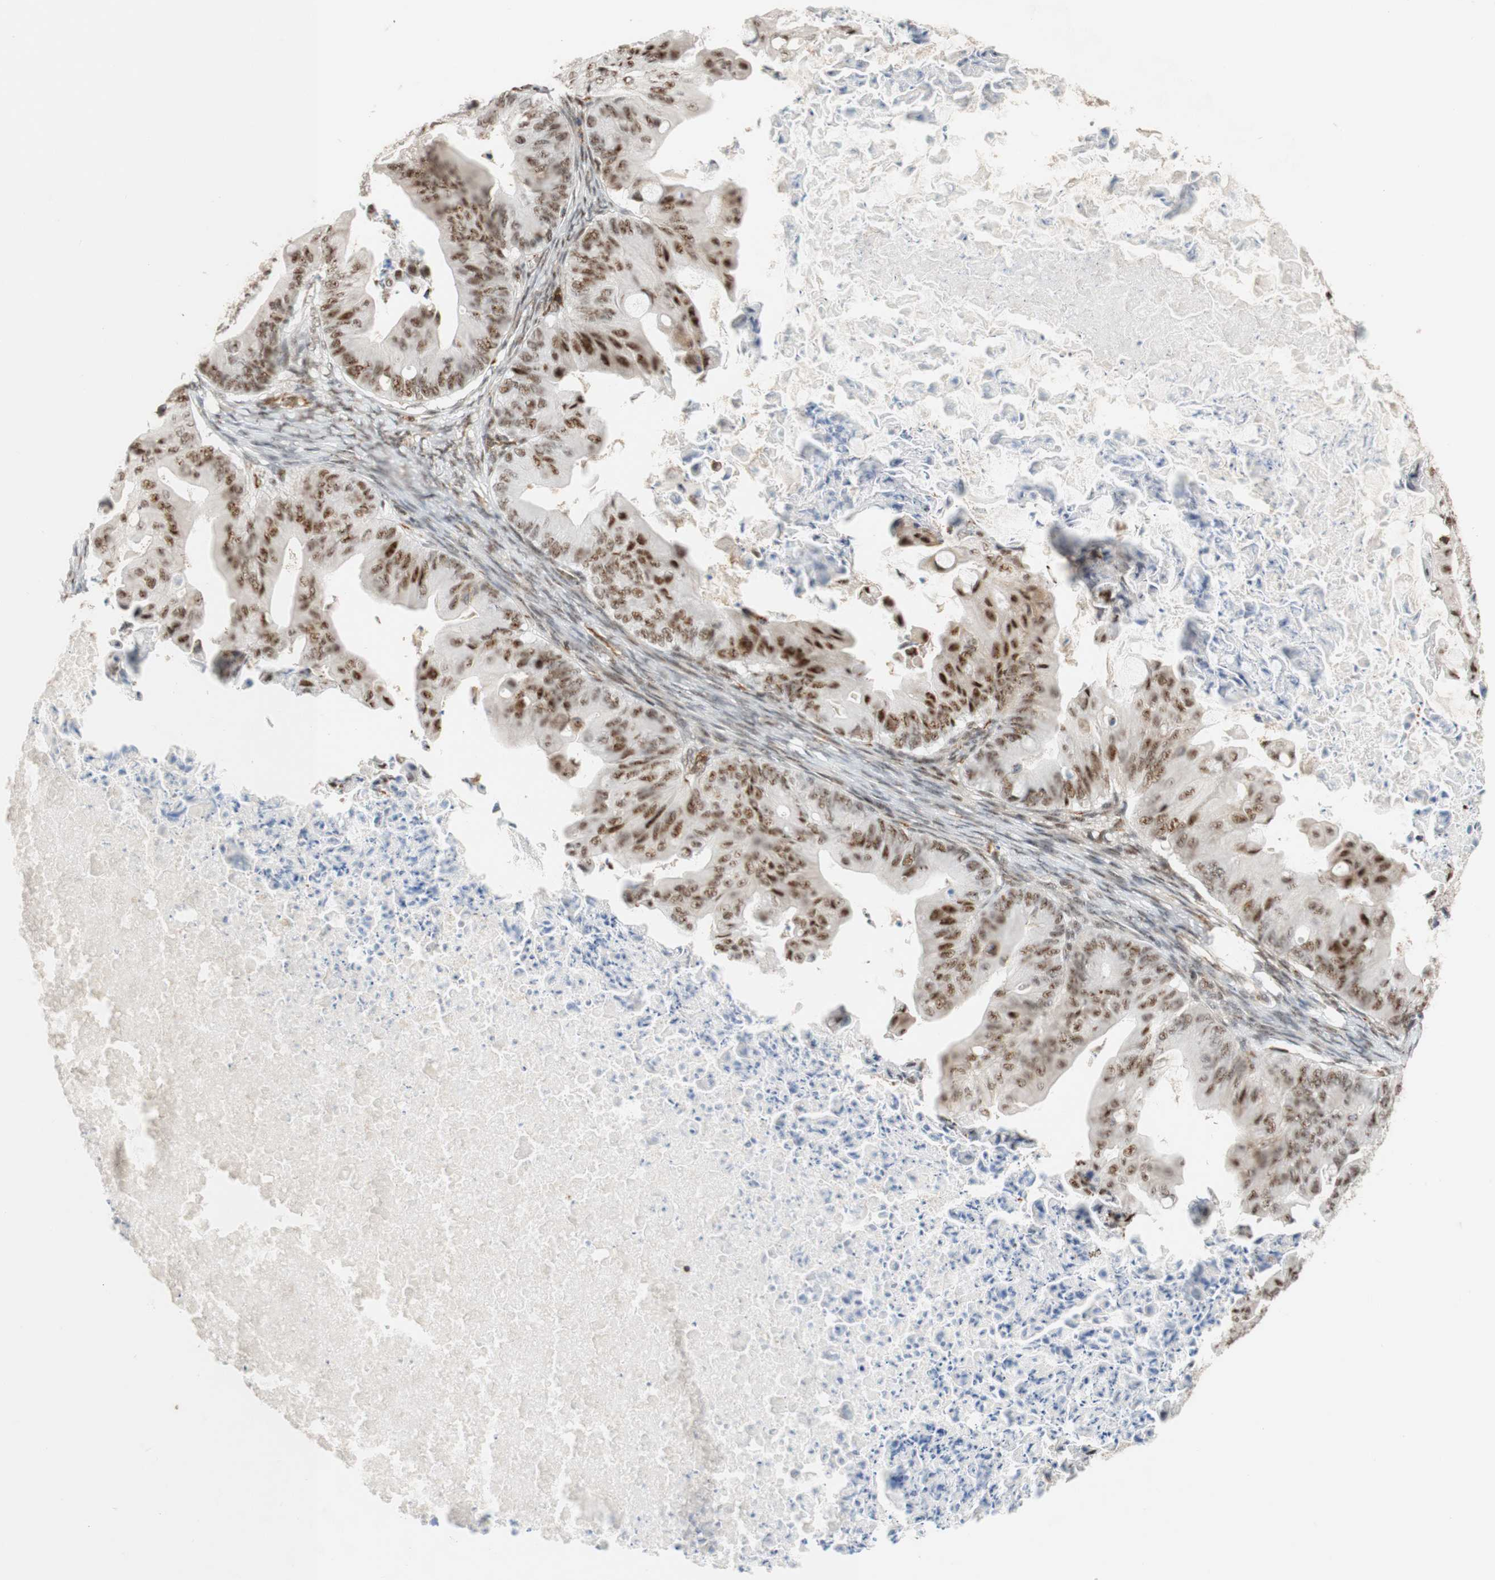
{"staining": {"intensity": "moderate", "quantity": ">75%", "location": "nuclear"}, "tissue": "ovarian cancer", "cell_type": "Tumor cells", "image_type": "cancer", "snomed": [{"axis": "morphology", "description": "Cystadenocarcinoma, mucinous, NOS"}, {"axis": "topography", "description": "Ovary"}], "caption": "Human mucinous cystadenocarcinoma (ovarian) stained with a brown dye demonstrates moderate nuclear positive positivity in about >75% of tumor cells.", "gene": "SAP18", "patient": {"sex": "female", "age": 37}}